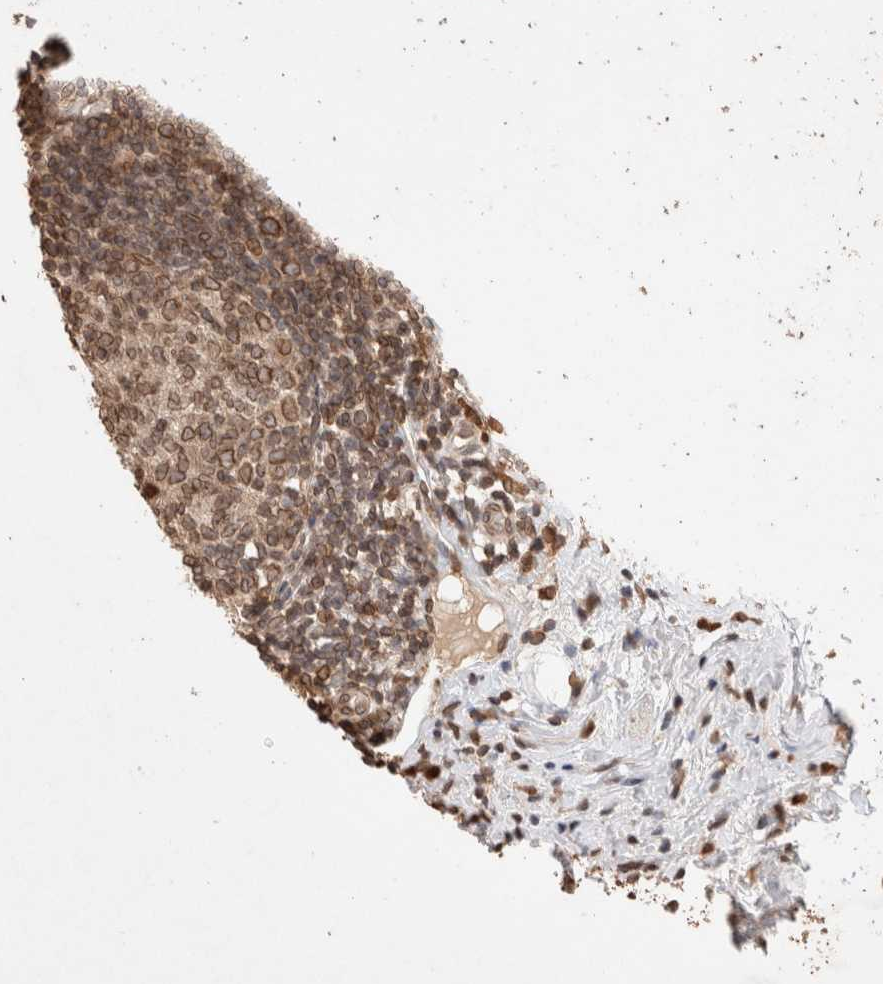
{"staining": {"intensity": "strong", "quantity": ">75%", "location": "cytoplasmic/membranous,nuclear"}, "tissue": "appendix", "cell_type": "Glandular cells", "image_type": "normal", "snomed": [{"axis": "morphology", "description": "Normal tissue, NOS"}, {"axis": "topography", "description": "Appendix"}], "caption": "A photomicrograph showing strong cytoplasmic/membranous,nuclear expression in approximately >75% of glandular cells in unremarkable appendix, as visualized by brown immunohistochemical staining.", "gene": "TPR", "patient": {"sex": "female", "age": 20}}